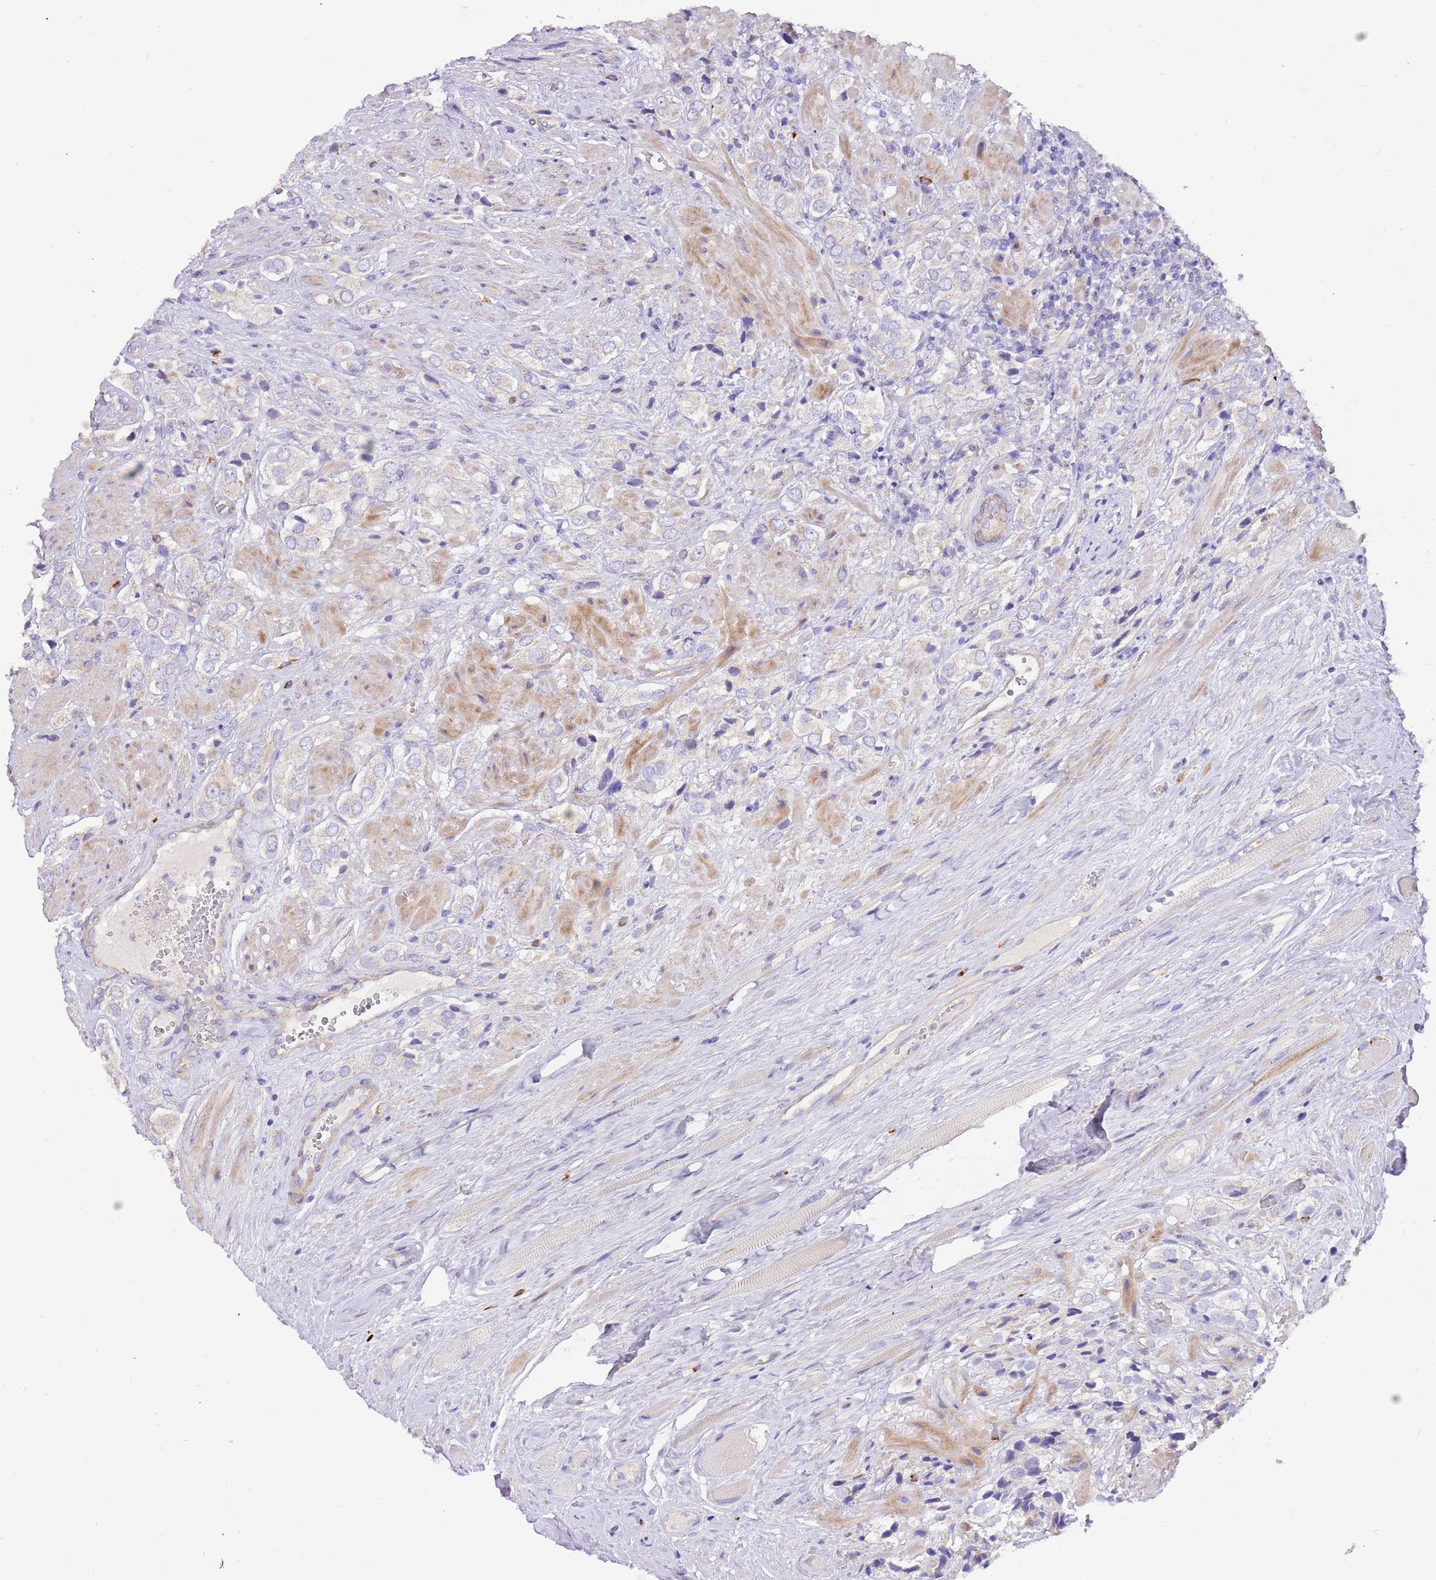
{"staining": {"intensity": "negative", "quantity": "none", "location": "none"}, "tissue": "prostate cancer", "cell_type": "Tumor cells", "image_type": "cancer", "snomed": [{"axis": "morphology", "description": "Adenocarcinoma, High grade"}, {"axis": "topography", "description": "Prostate and seminal vesicle, NOS"}], "caption": "This is an IHC image of human prostate cancer. There is no positivity in tumor cells.", "gene": "SERINC3", "patient": {"sex": "male", "age": 64}}